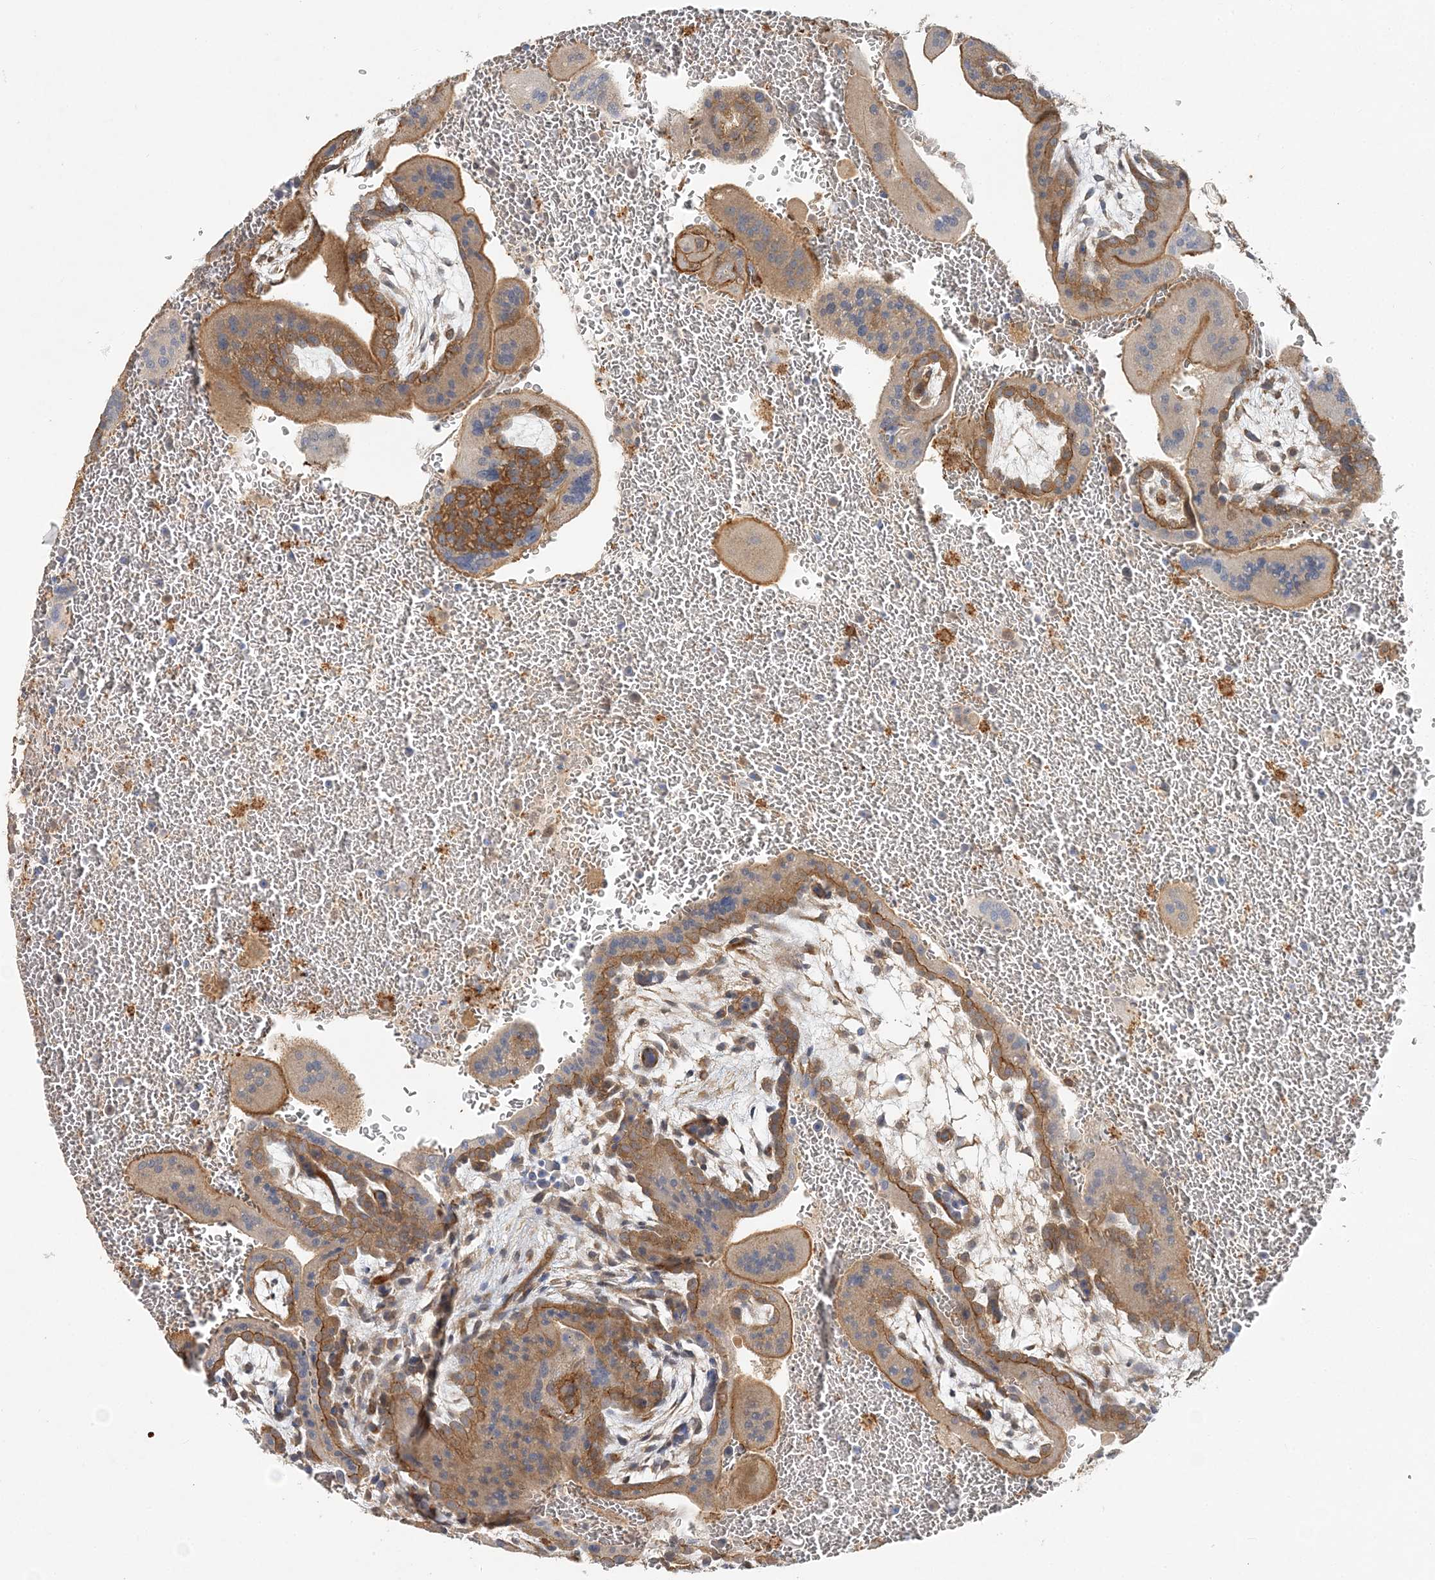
{"staining": {"intensity": "moderate", "quantity": ">75%", "location": "cytoplasmic/membranous"}, "tissue": "placenta", "cell_type": "Trophoblastic cells", "image_type": "normal", "snomed": [{"axis": "morphology", "description": "Normal tissue, NOS"}, {"axis": "topography", "description": "Placenta"}], "caption": "Immunohistochemical staining of unremarkable placenta exhibits >75% levels of moderate cytoplasmic/membranous protein positivity in about >75% of trophoblastic cells.", "gene": "MAT2B", "patient": {"sex": "female", "age": 35}}